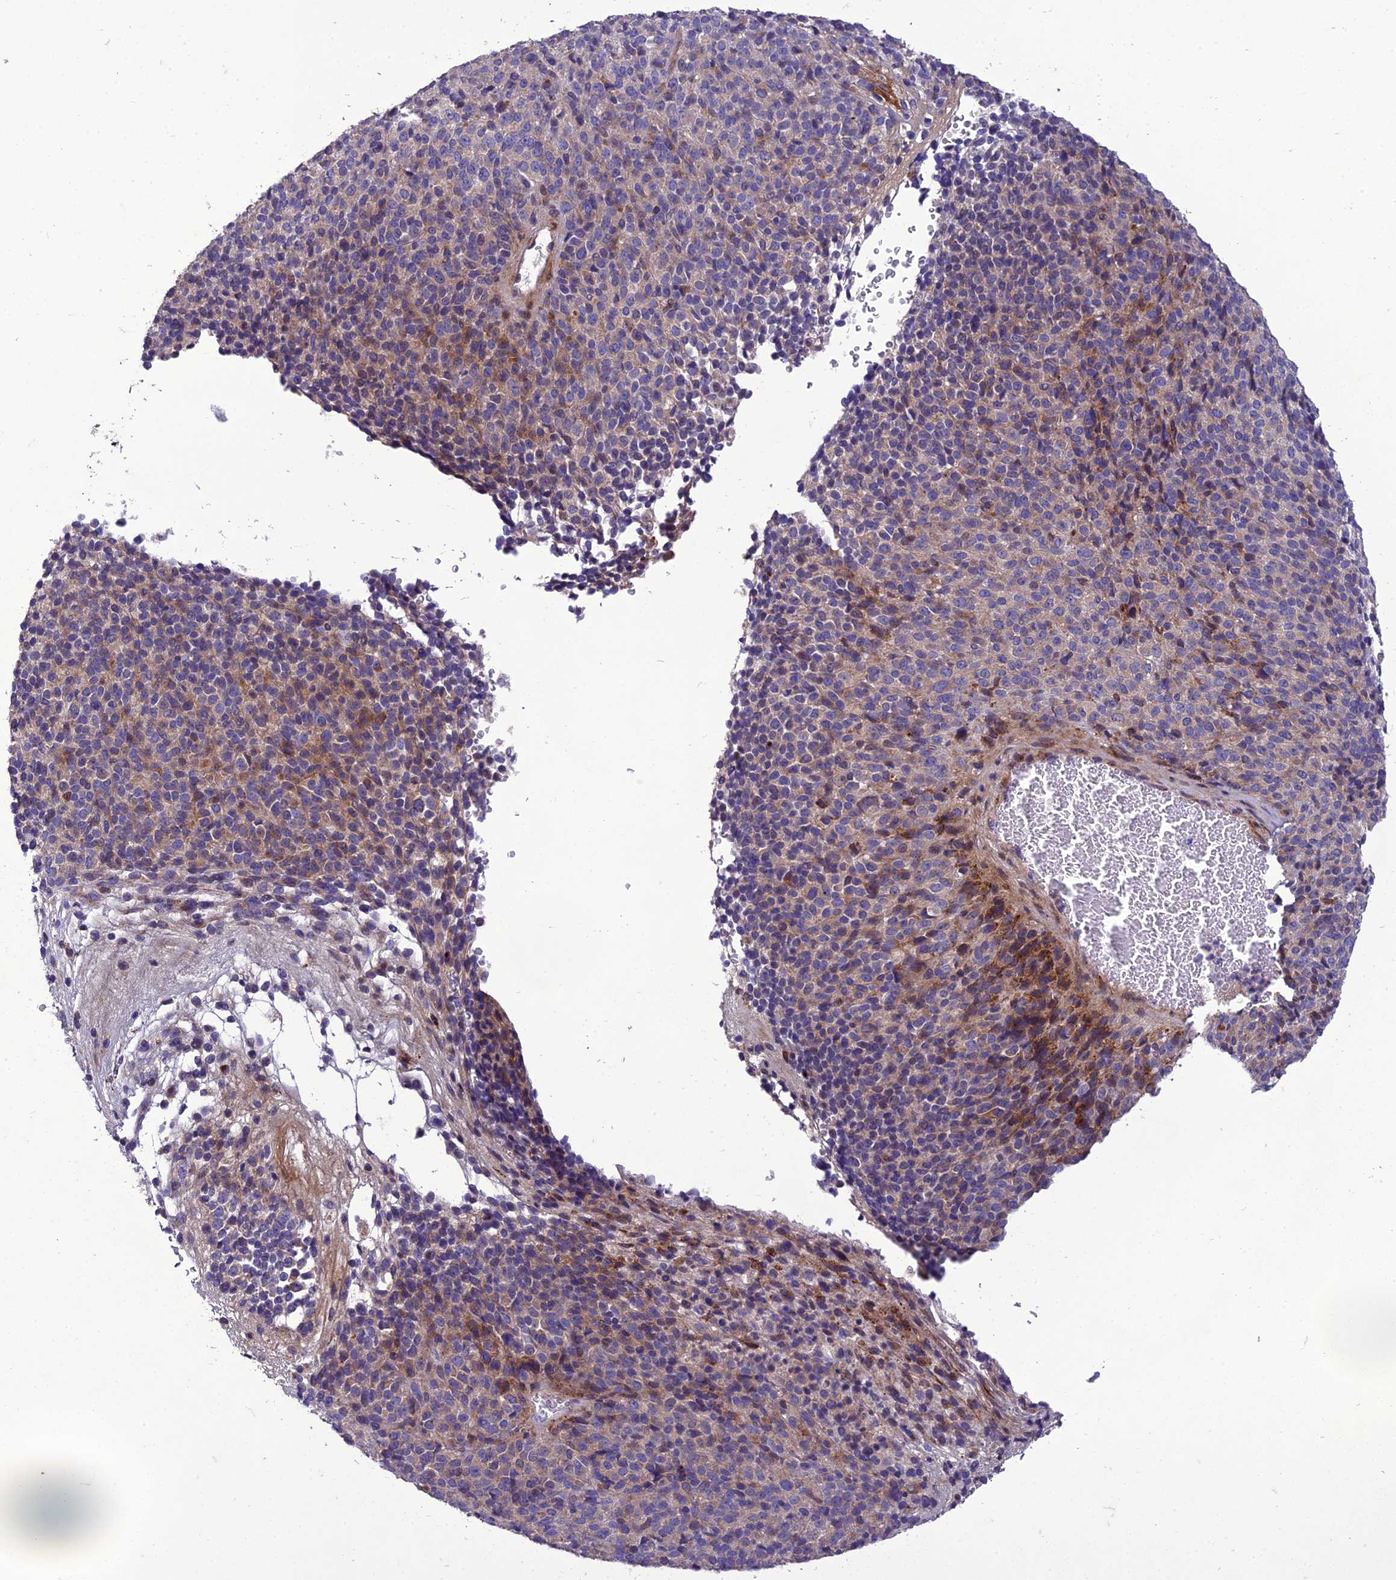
{"staining": {"intensity": "moderate", "quantity": "<25%", "location": "cytoplasmic/membranous"}, "tissue": "melanoma", "cell_type": "Tumor cells", "image_type": "cancer", "snomed": [{"axis": "morphology", "description": "Malignant melanoma, Metastatic site"}, {"axis": "topography", "description": "Brain"}], "caption": "A micrograph of human malignant melanoma (metastatic site) stained for a protein shows moderate cytoplasmic/membranous brown staining in tumor cells. (DAB (3,3'-diaminobenzidine) = brown stain, brightfield microscopy at high magnification).", "gene": "ADIPOR2", "patient": {"sex": "female", "age": 56}}